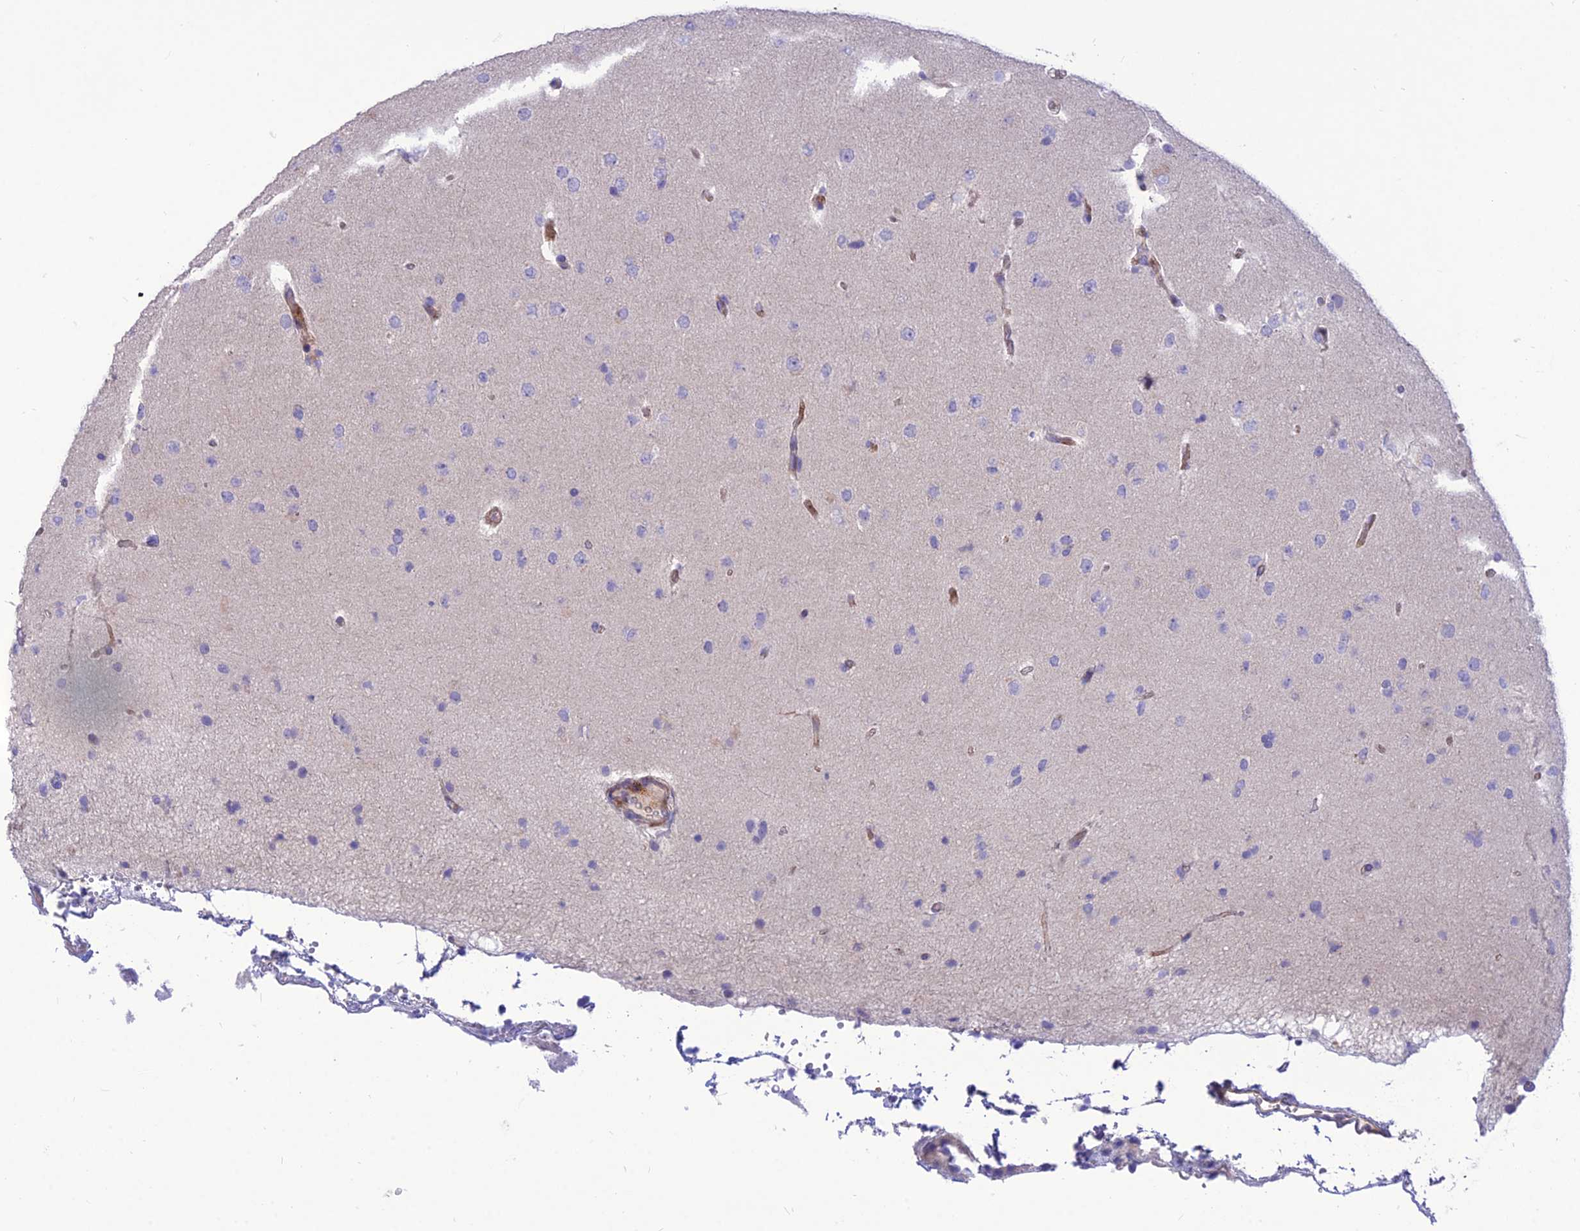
{"staining": {"intensity": "negative", "quantity": "none", "location": "none"}, "tissue": "glioma", "cell_type": "Tumor cells", "image_type": "cancer", "snomed": [{"axis": "morphology", "description": "Glioma, malignant, High grade"}, {"axis": "topography", "description": "Brain"}], "caption": "Tumor cells are negative for protein expression in human glioma. The staining is performed using DAB brown chromogen with nuclei counter-stained in using hematoxylin.", "gene": "TEKT3", "patient": {"sex": "male", "age": 72}}